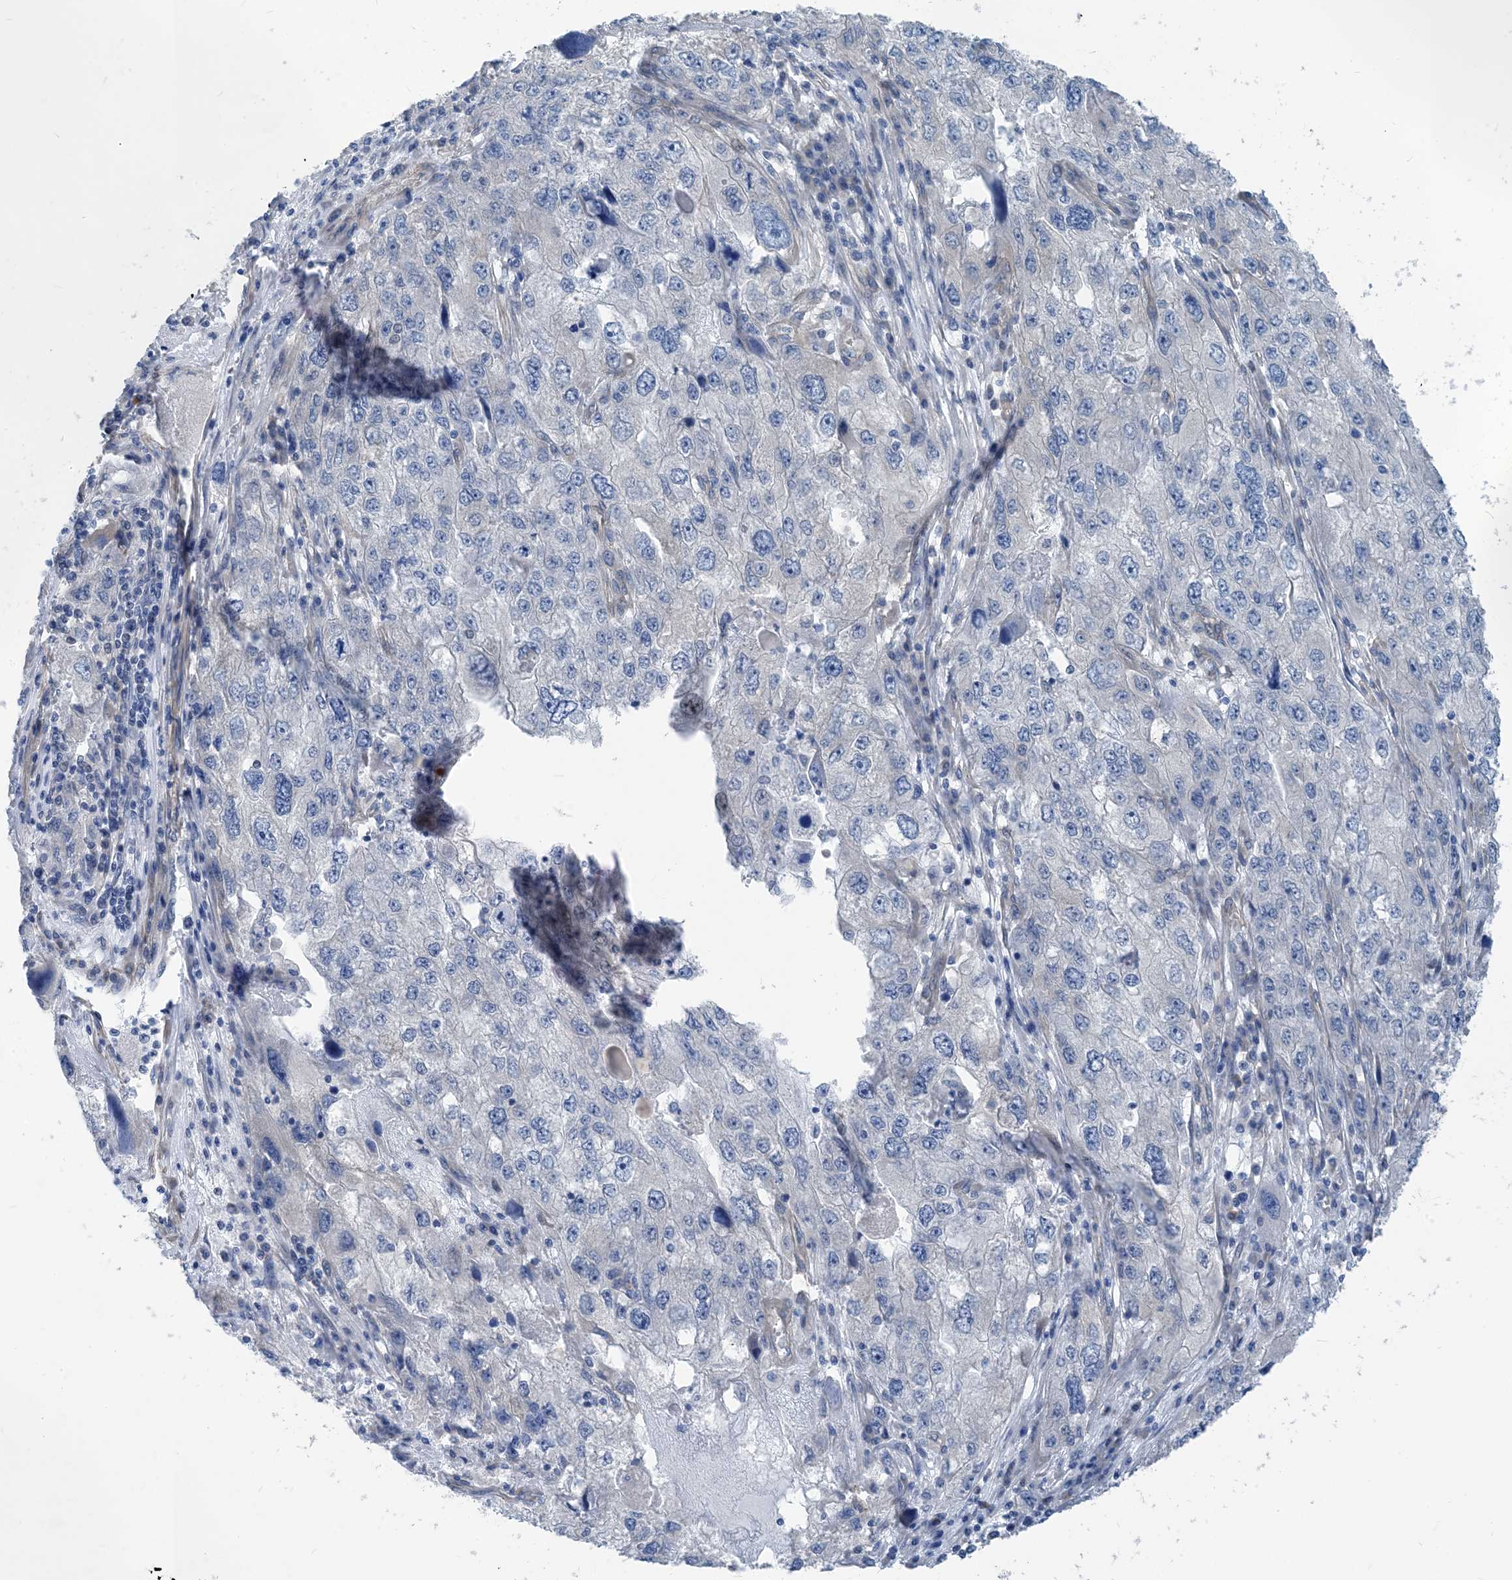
{"staining": {"intensity": "negative", "quantity": "none", "location": "none"}, "tissue": "endometrial cancer", "cell_type": "Tumor cells", "image_type": "cancer", "snomed": [{"axis": "morphology", "description": "Adenocarcinoma, NOS"}, {"axis": "topography", "description": "Endometrium"}], "caption": "This photomicrograph is of endometrial adenocarcinoma stained with immunohistochemistry to label a protein in brown with the nuclei are counter-stained blue. There is no positivity in tumor cells. The staining is performed using DAB (3,3'-diaminobenzidine) brown chromogen with nuclei counter-stained in using hematoxylin.", "gene": "PLEKHA3", "patient": {"sex": "female", "age": 49}}